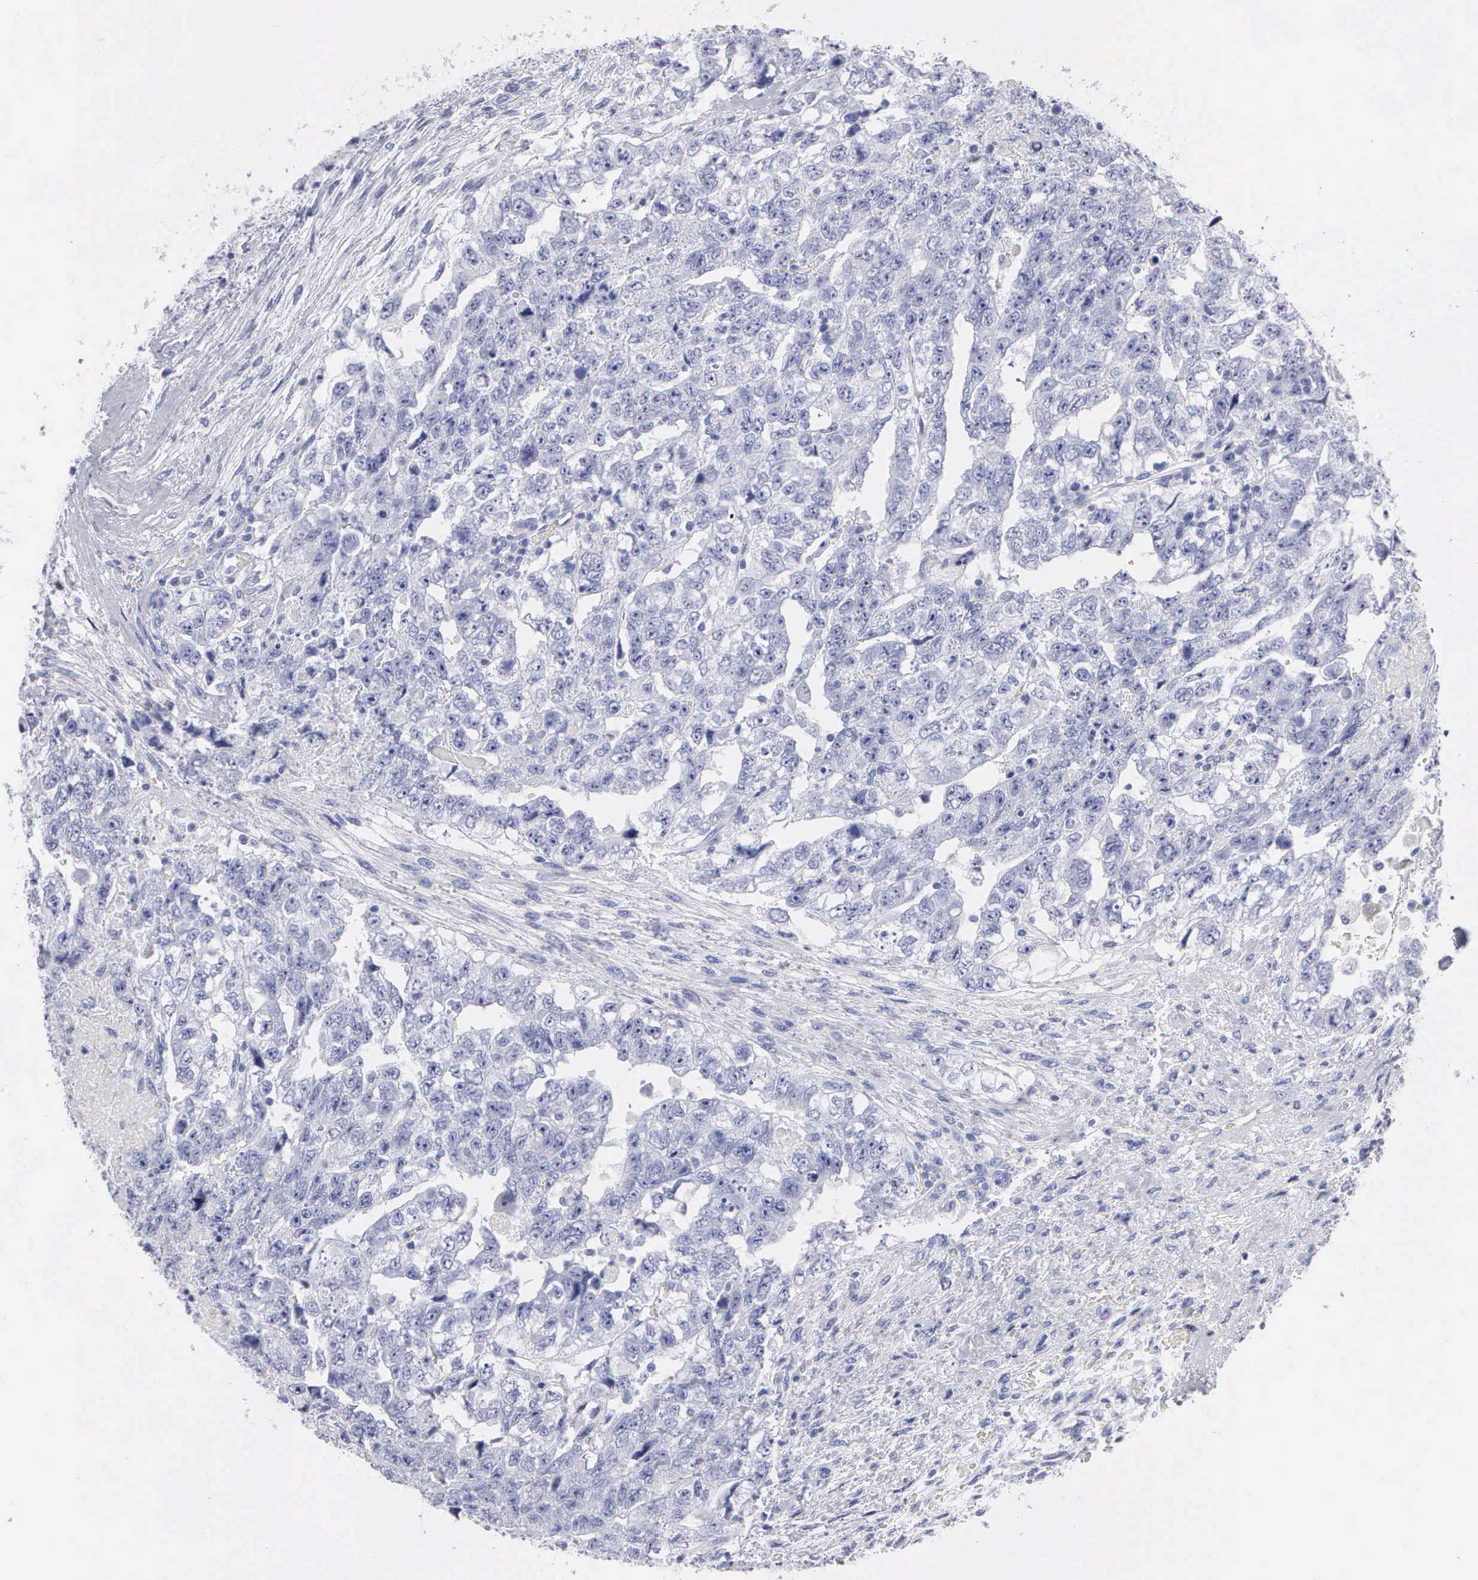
{"staining": {"intensity": "negative", "quantity": "none", "location": "none"}, "tissue": "testis cancer", "cell_type": "Tumor cells", "image_type": "cancer", "snomed": [{"axis": "morphology", "description": "Carcinoma, Embryonal, NOS"}, {"axis": "topography", "description": "Testis"}], "caption": "Immunohistochemistry (IHC) of testis cancer displays no positivity in tumor cells.", "gene": "CYP19A1", "patient": {"sex": "male", "age": 36}}